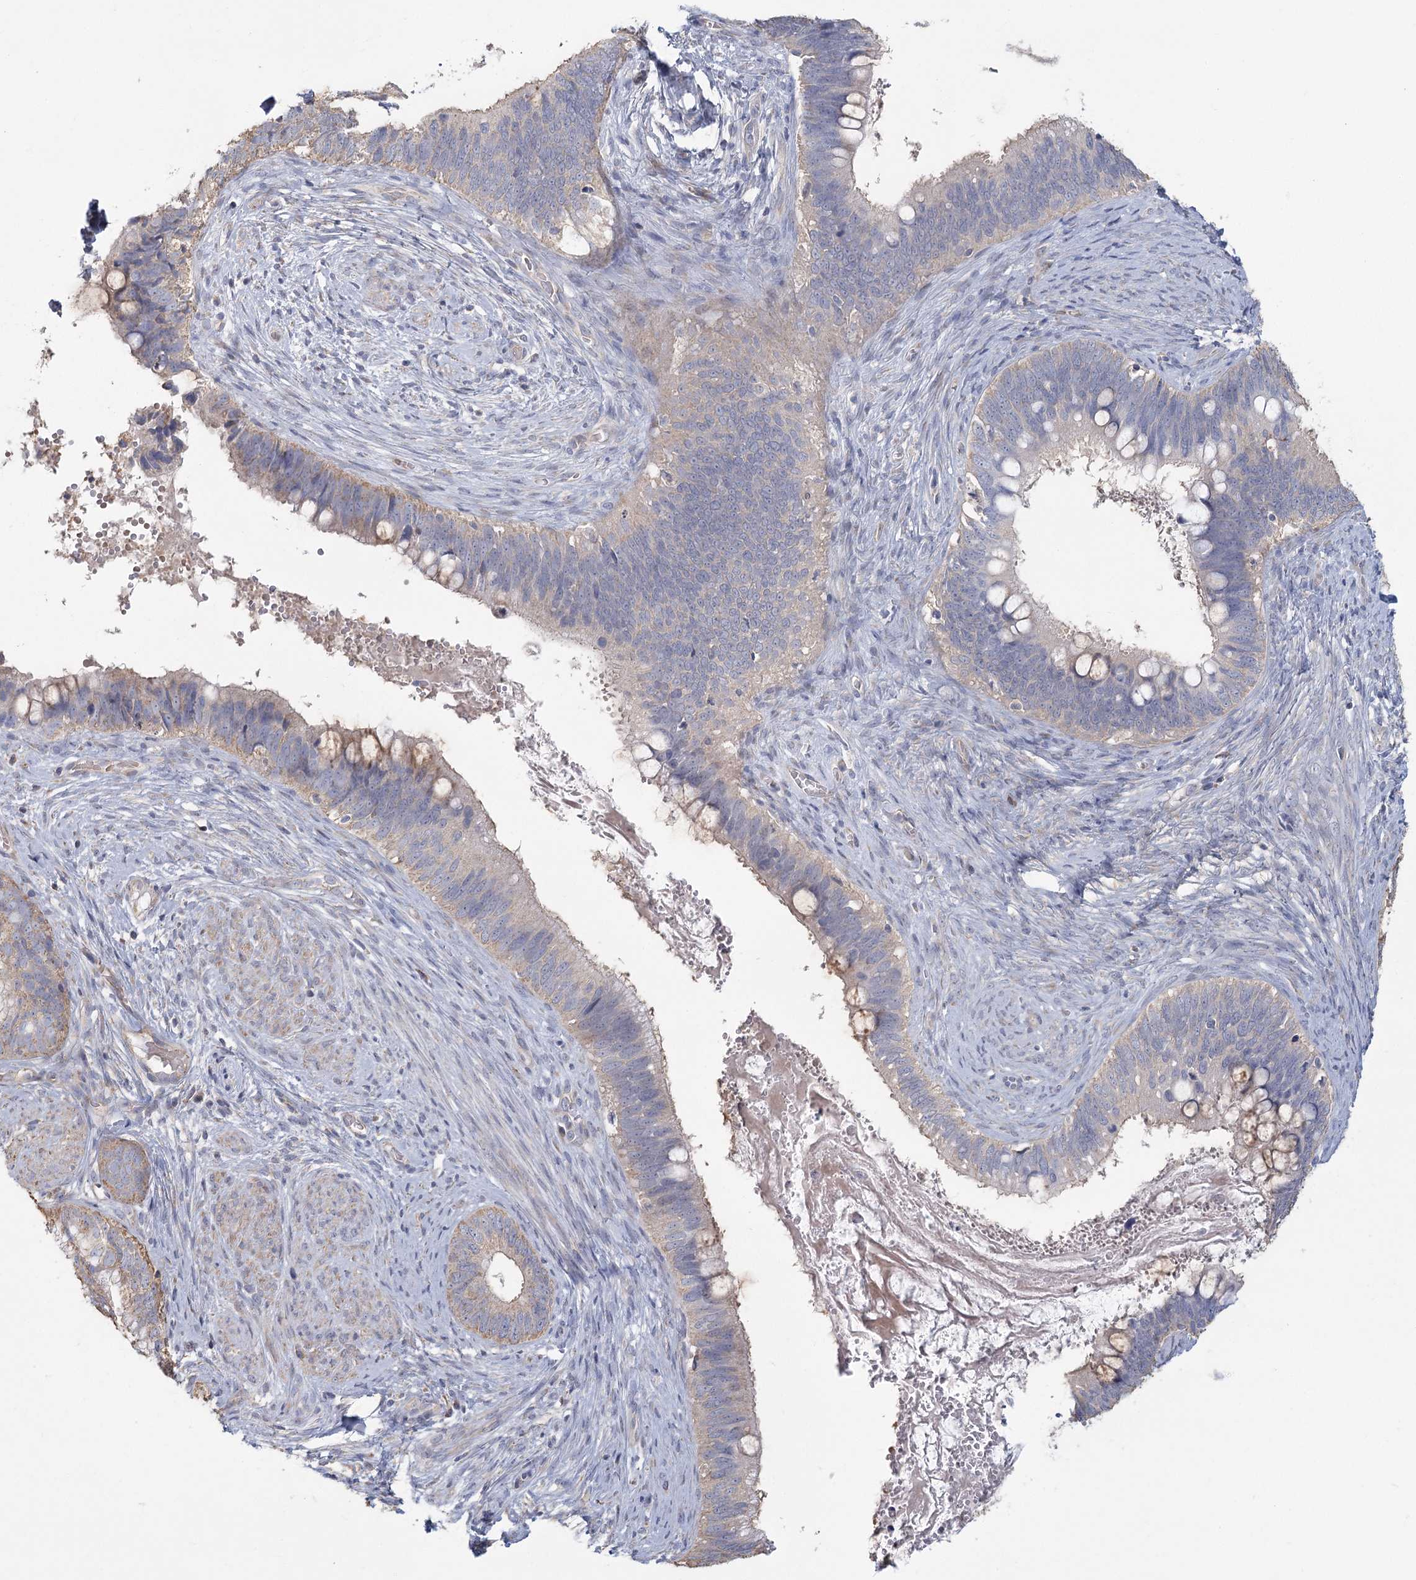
{"staining": {"intensity": "weak", "quantity": "<25%", "location": "cytoplasmic/membranous"}, "tissue": "cervical cancer", "cell_type": "Tumor cells", "image_type": "cancer", "snomed": [{"axis": "morphology", "description": "Adenocarcinoma, NOS"}, {"axis": "topography", "description": "Cervix"}], "caption": "Immunohistochemical staining of cervical cancer displays no significant positivity in tumor cells.", "gene": "CNTLN", "patient": {"sex": "female", "age": 42}}